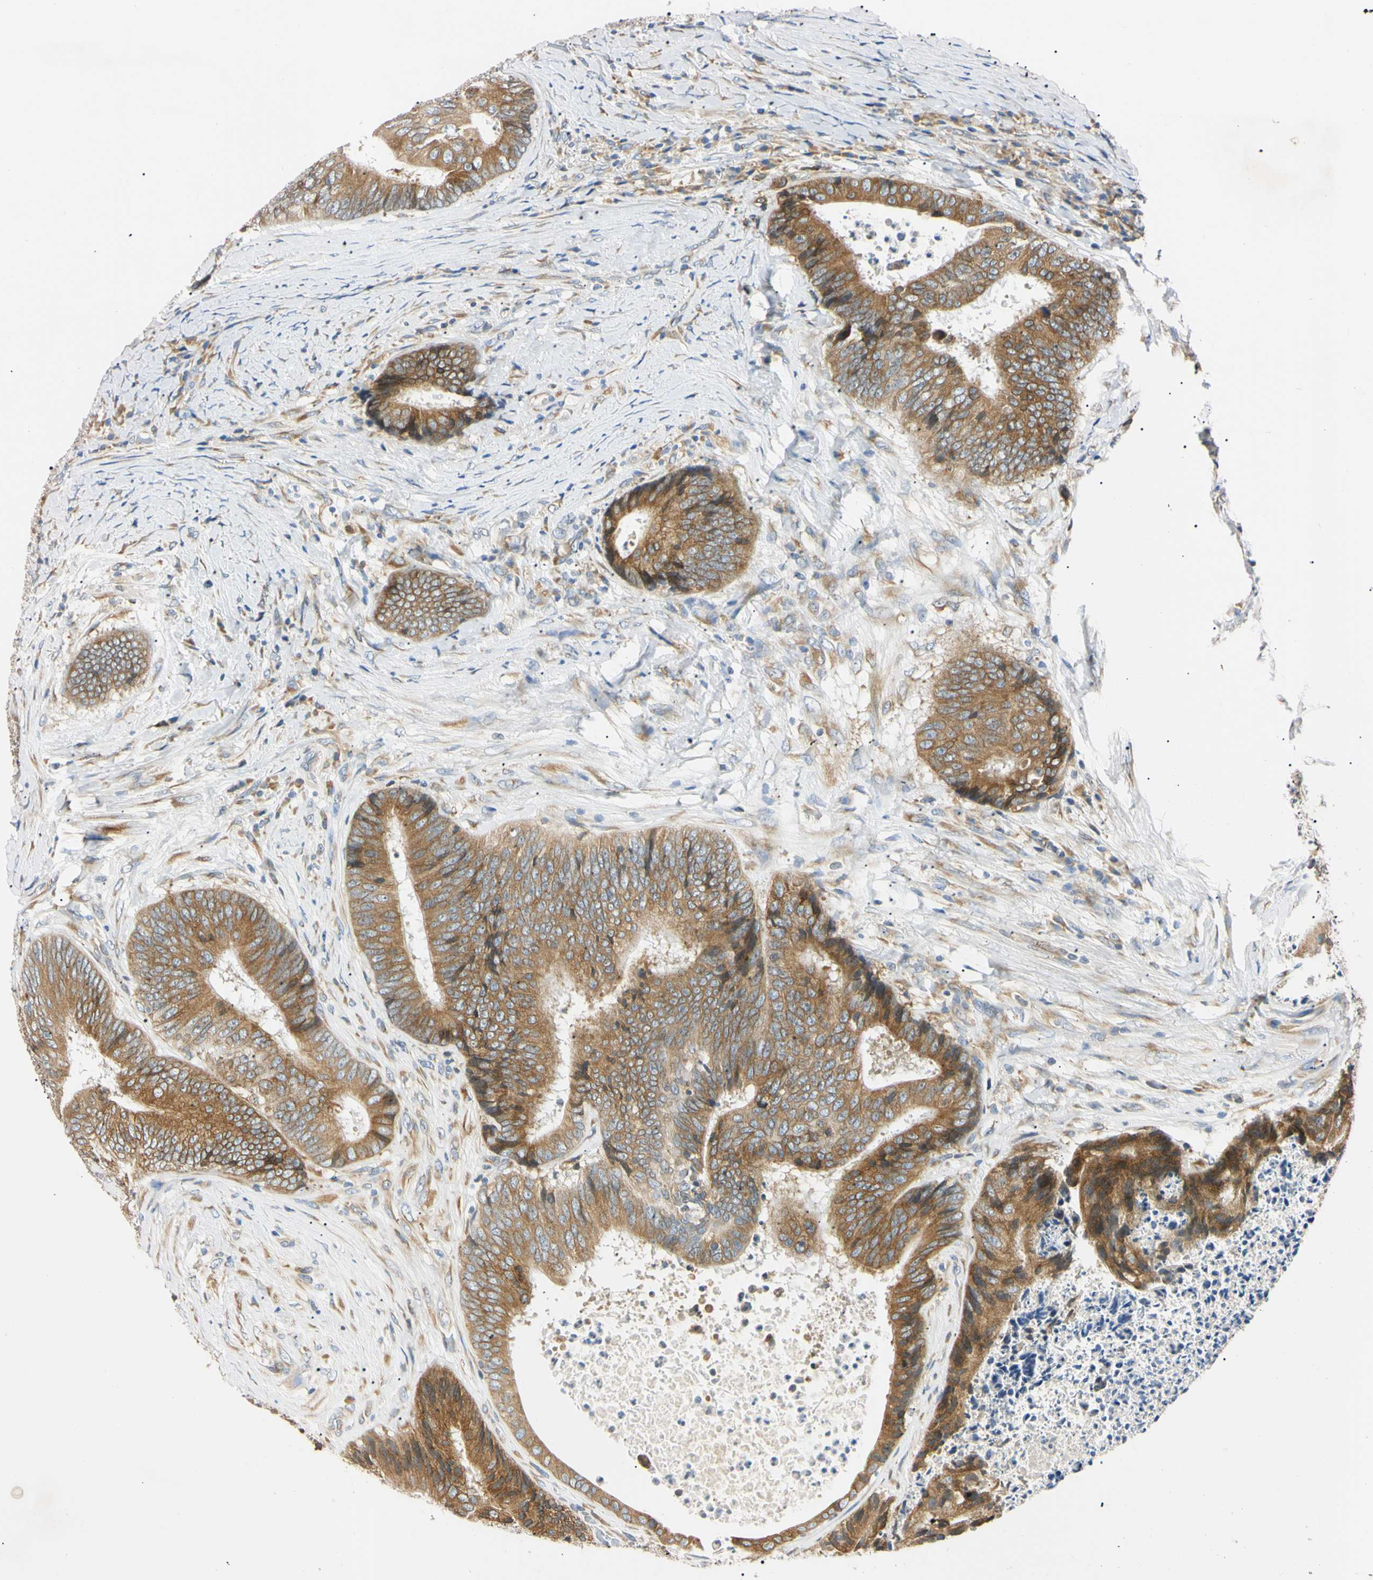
{"staining": {"intensity": "moderate", "quantity": ">75%", "location": "cytoplasmic/membranous"}, "tissue": "colorectal cancer", "cell_type": "Tumor cells", "image_type": "cancer", "snomed": [{"axis": "morphology", "description": "Adenocarcinoma, NOS"}, {"axis": "topography", "description": "Rectum"}], "caption": "The photomicrograph shows staining of adenocarcinoma (colorectal), revealing moderate cytoplasmic/membranous protein staining (brown color) within tumor cells. The staining was performed using DAB to visualize the protein expression in brown, while the nuclei were stained in blue with hematoxylin (Magnification: 20x).", "gene": "DNAJB12", "patient": {"sex": "male", "age": 72}}